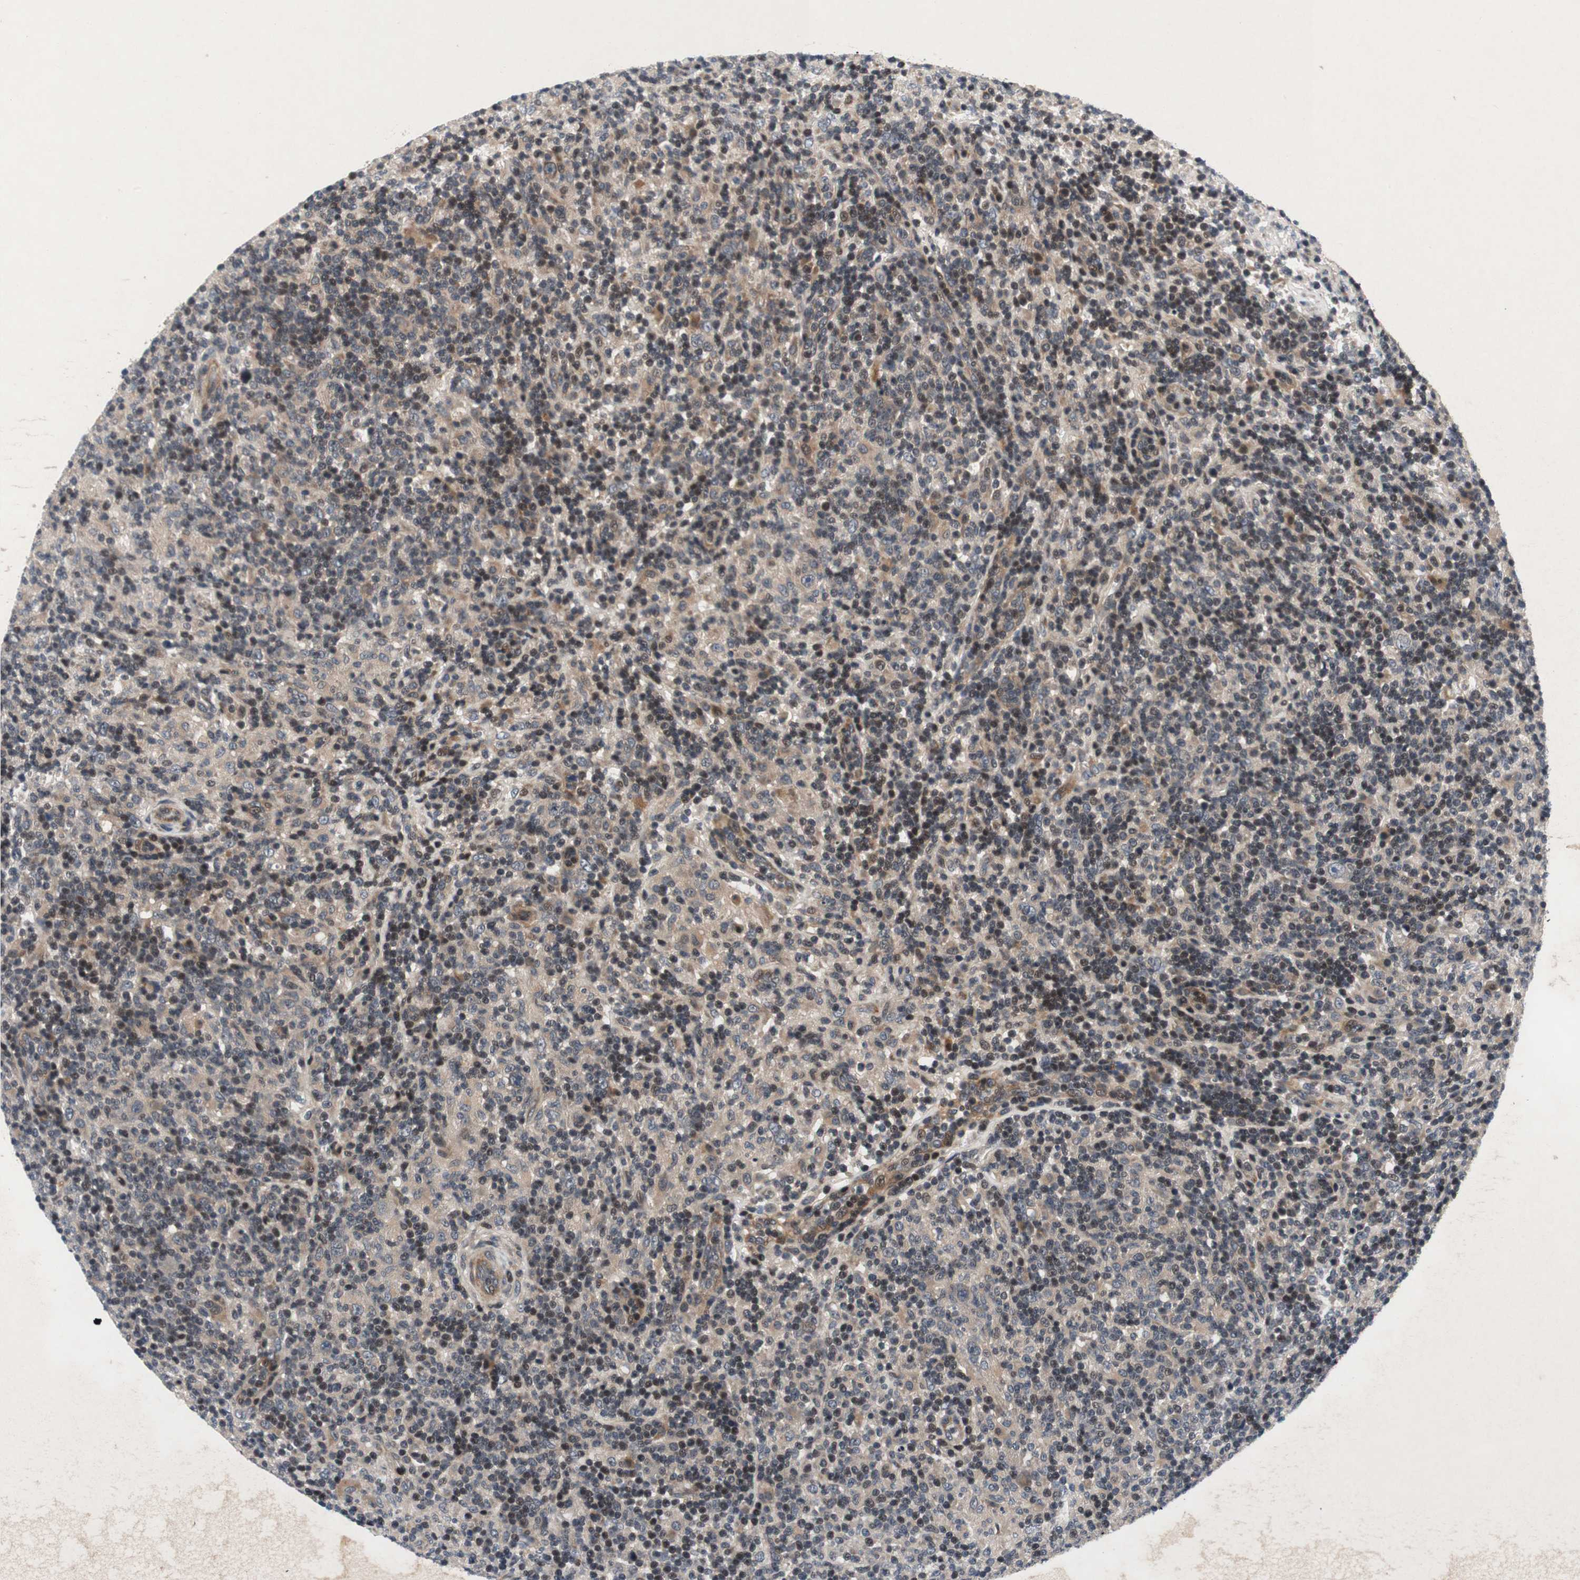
{"staining": {"intensity": "weak", "quantity": ">75%", "location": "cytoplasmic/membranous"}, "tissue": "lymphoma", "cell_type": "Tumor cells", "image_type": "cancer", "snomed": [{"axis": "morphology", "description": "Hodgkin's disease, NOS"}, {"axis": "topography", "description": "Lymph node"}], "caption": "The immunohistochemical stain labels weak cytoplasmic/membranous expression in tumor cells of lymphoma tissue. (DAB (3,3'-diaminobenzidine) IHC, brown staining for protein, blue staining for nuclei).", "gene": "AKAP1", "patient": {"sex": "male", "age": 70}}